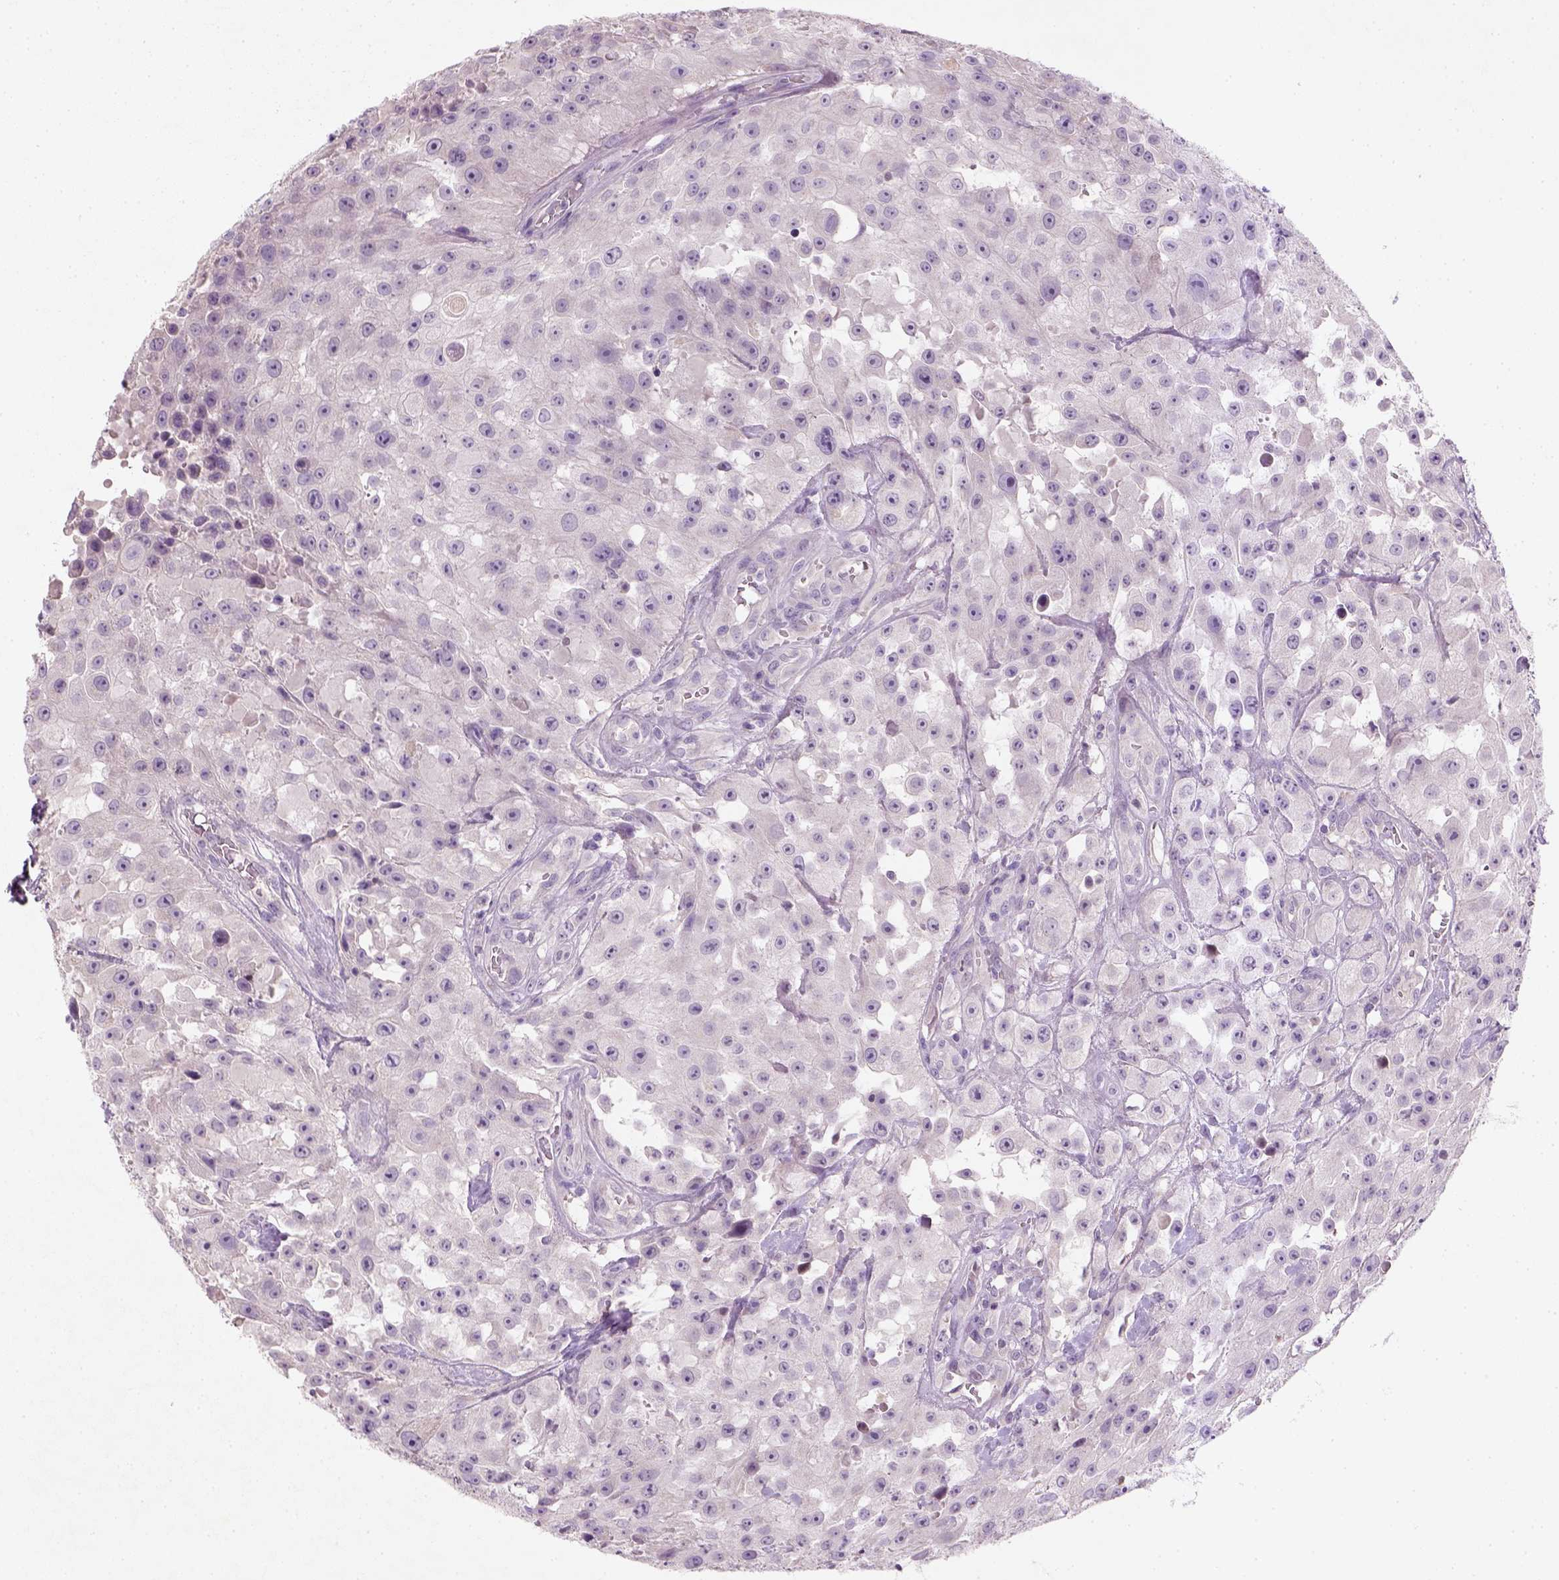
{"staining": {"intensity": "negative", "quantity": "none", "location": "none"}, "tissue": "urothelial cancer", "cell_type": "Tumor cells", "image_type": "cancer", "snomed": [{"axis": "morphology", "description": "Urothelial carcinoma, High grade"}, {"axis": "topography", "description": "Urinary bladder"}], "caption": "Immunohistochemistry of human urothelial cancer reveals no staining in tumor cells. The staining is performed using DAB brown chromogen with nuclei counter-stained in using hematoxylin.", "gene": "NUDT6", "patient": {"sex": "male", "age": 79}}